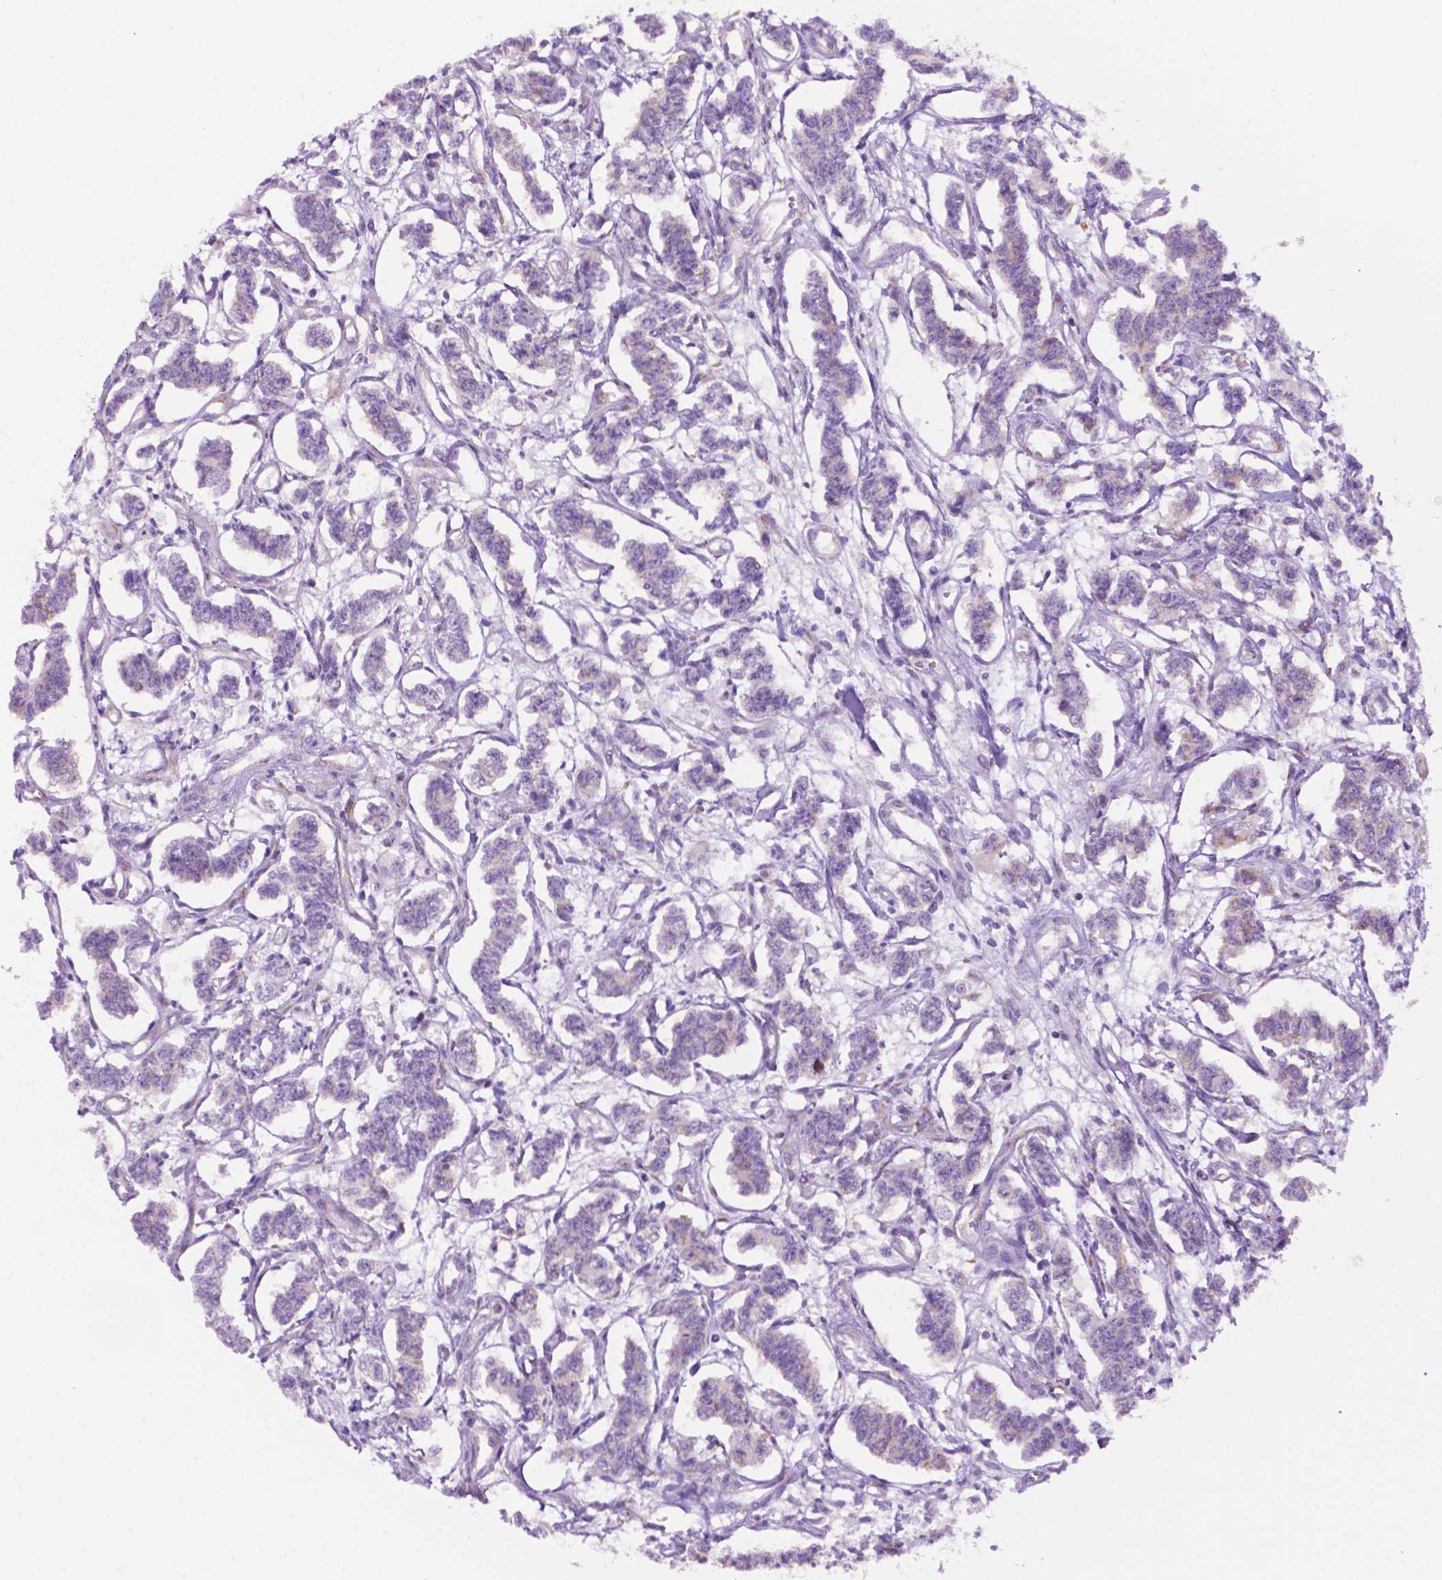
{"staining": {"intensity": "negative", "quantity": "none", "location": "none"}, "tissue": "carcinoid", "cell_type": "Tumor cells", "image_type": "cancer", "snomed": [{"axis": "morphology", "description": "Carcinoid, malignant, NOS"}, {"axis": "topography", "description": "Kidney"}], "caption": "Immunohistochemistry (IHC) image of human carcinoid stained for a protein (brown), which reveals no positivity in tumor cells.", "gene": "RPL29", "patient": {"sex": "female", "age": 41}}